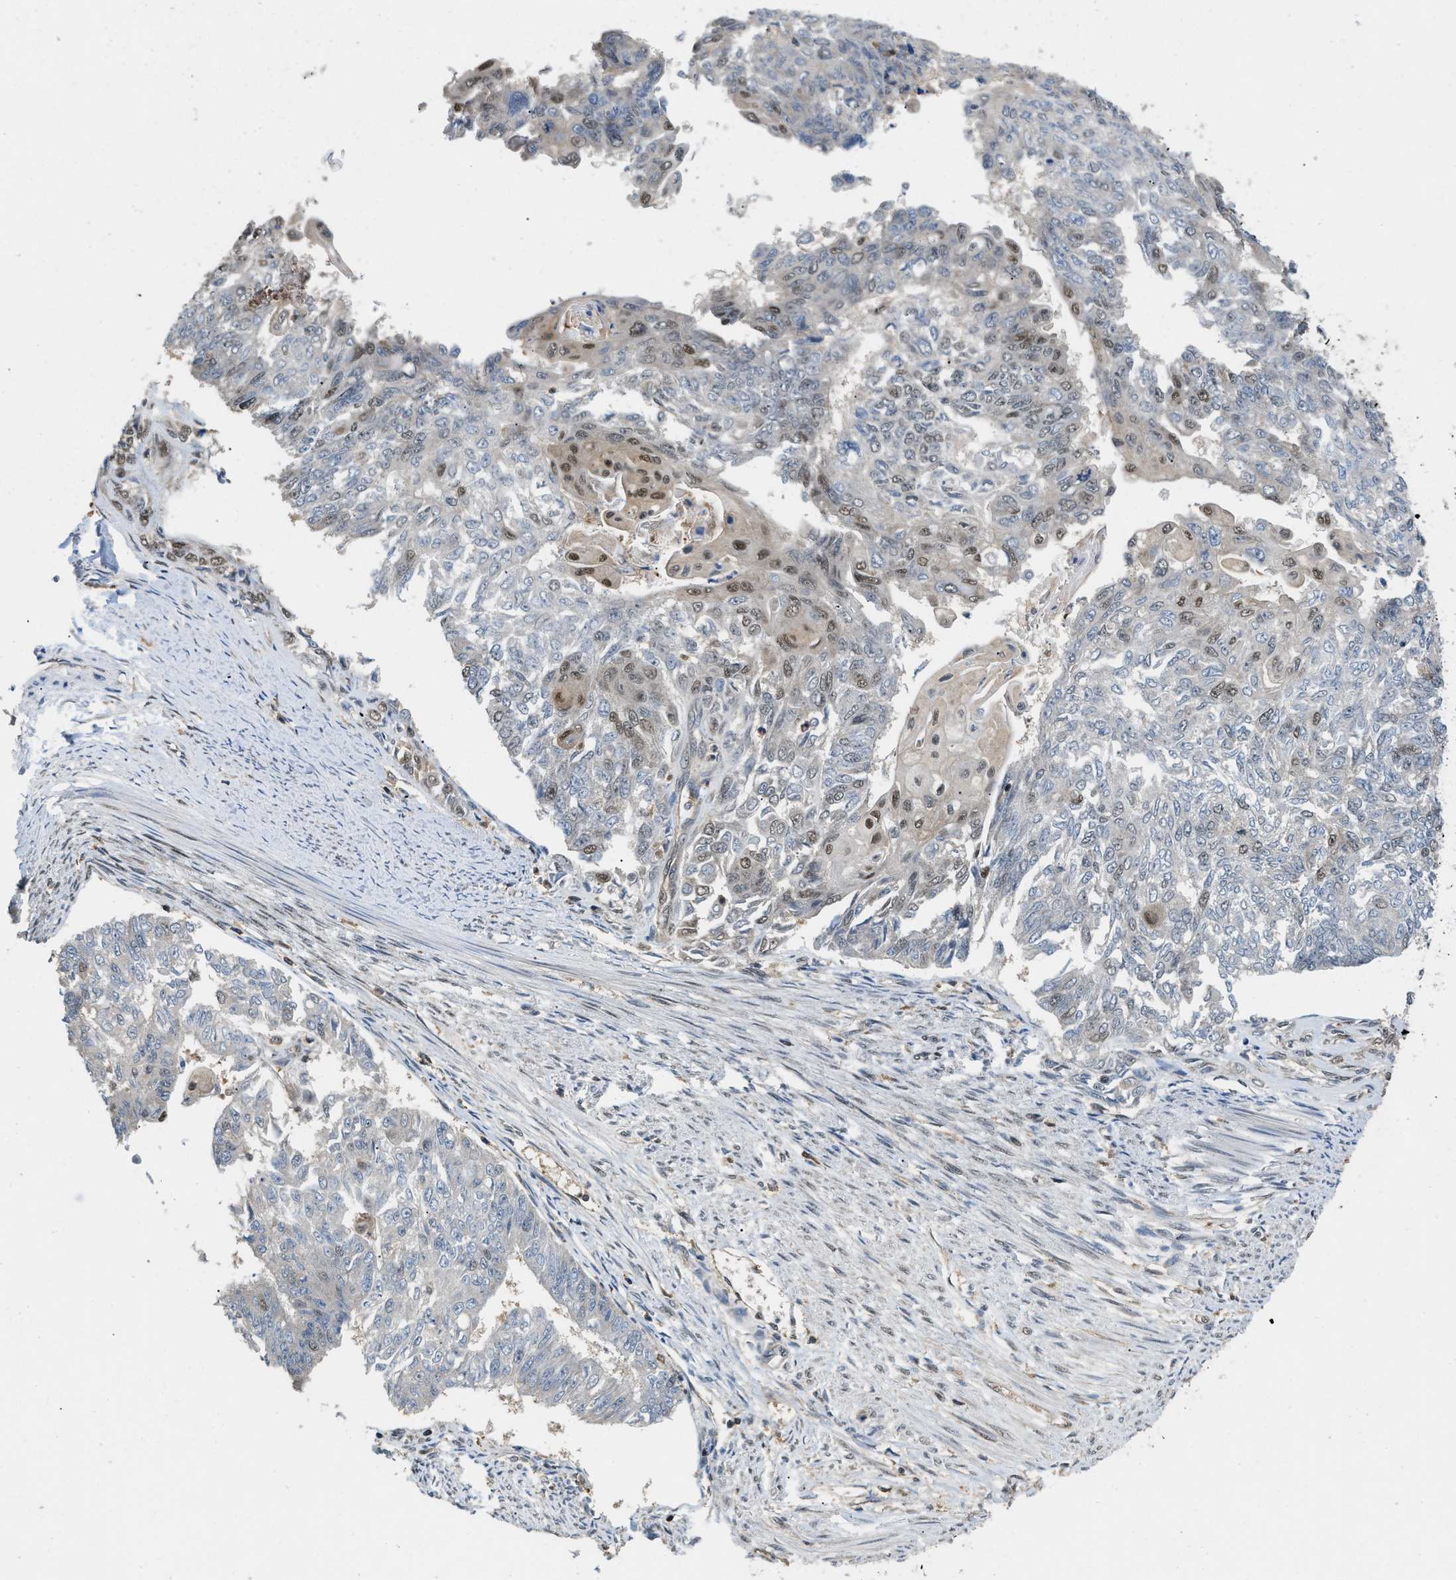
{"staining": {"intensity": "weak", "quantity": "<25%", "location": "nuclear"}, "tissue": "endometrial cancer", "cell_type": "Tumor cells", "image_type": "cancer", "snomed": [{"axis": "morphology", "description": "Adenocarcinoma, NOS"}, {"axis": "topography", "description": "Endometrium"}], "caption": "This photomicrograph is of endometrial cancer stained with immunohistochemistry (IHC) to label a protein in brown with the nuclei are counter-stained blue. There is no expression in tumor cells.", "gene": "ATF7IP", "patient": {"sex": "female", "age": 32}}